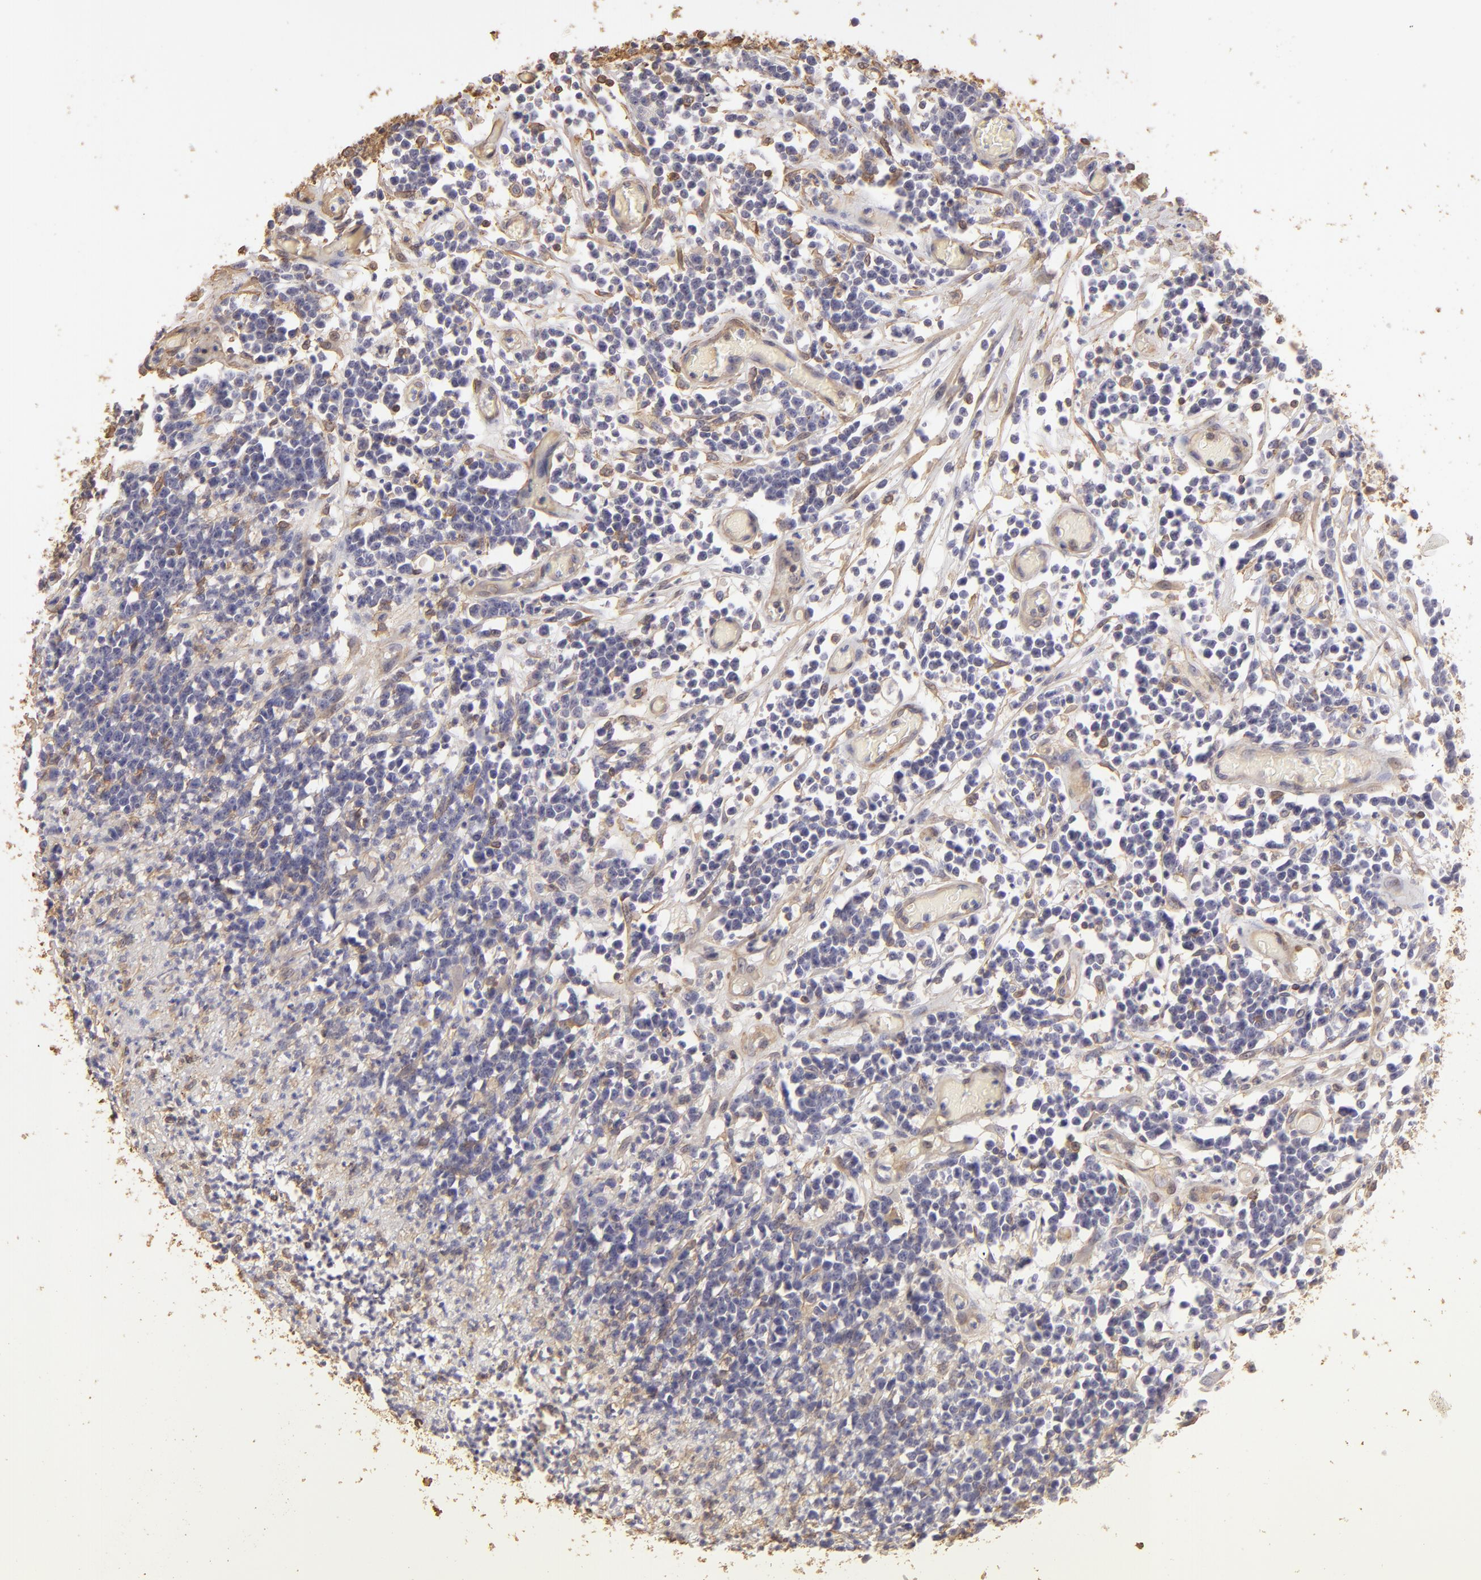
{"staining": {"intensity": "negative", "quantity": "none", "location": "none"}, "tissue": "lymphoma", "cell_type": "Tumor cells", "image_type": "cancer", "snomed": [{"axis": "morphology", "description": "Malignant lymphoma, non-Hodgkin's type, High grade"}, {"axis": "topography", "description": "Colon"}], "caption": "Immunohistochemical staining of lymphoma shows no significant expression in tumor cells.", "gene": "HSPB6", "patient": {"sex": "male", "age": 82}}